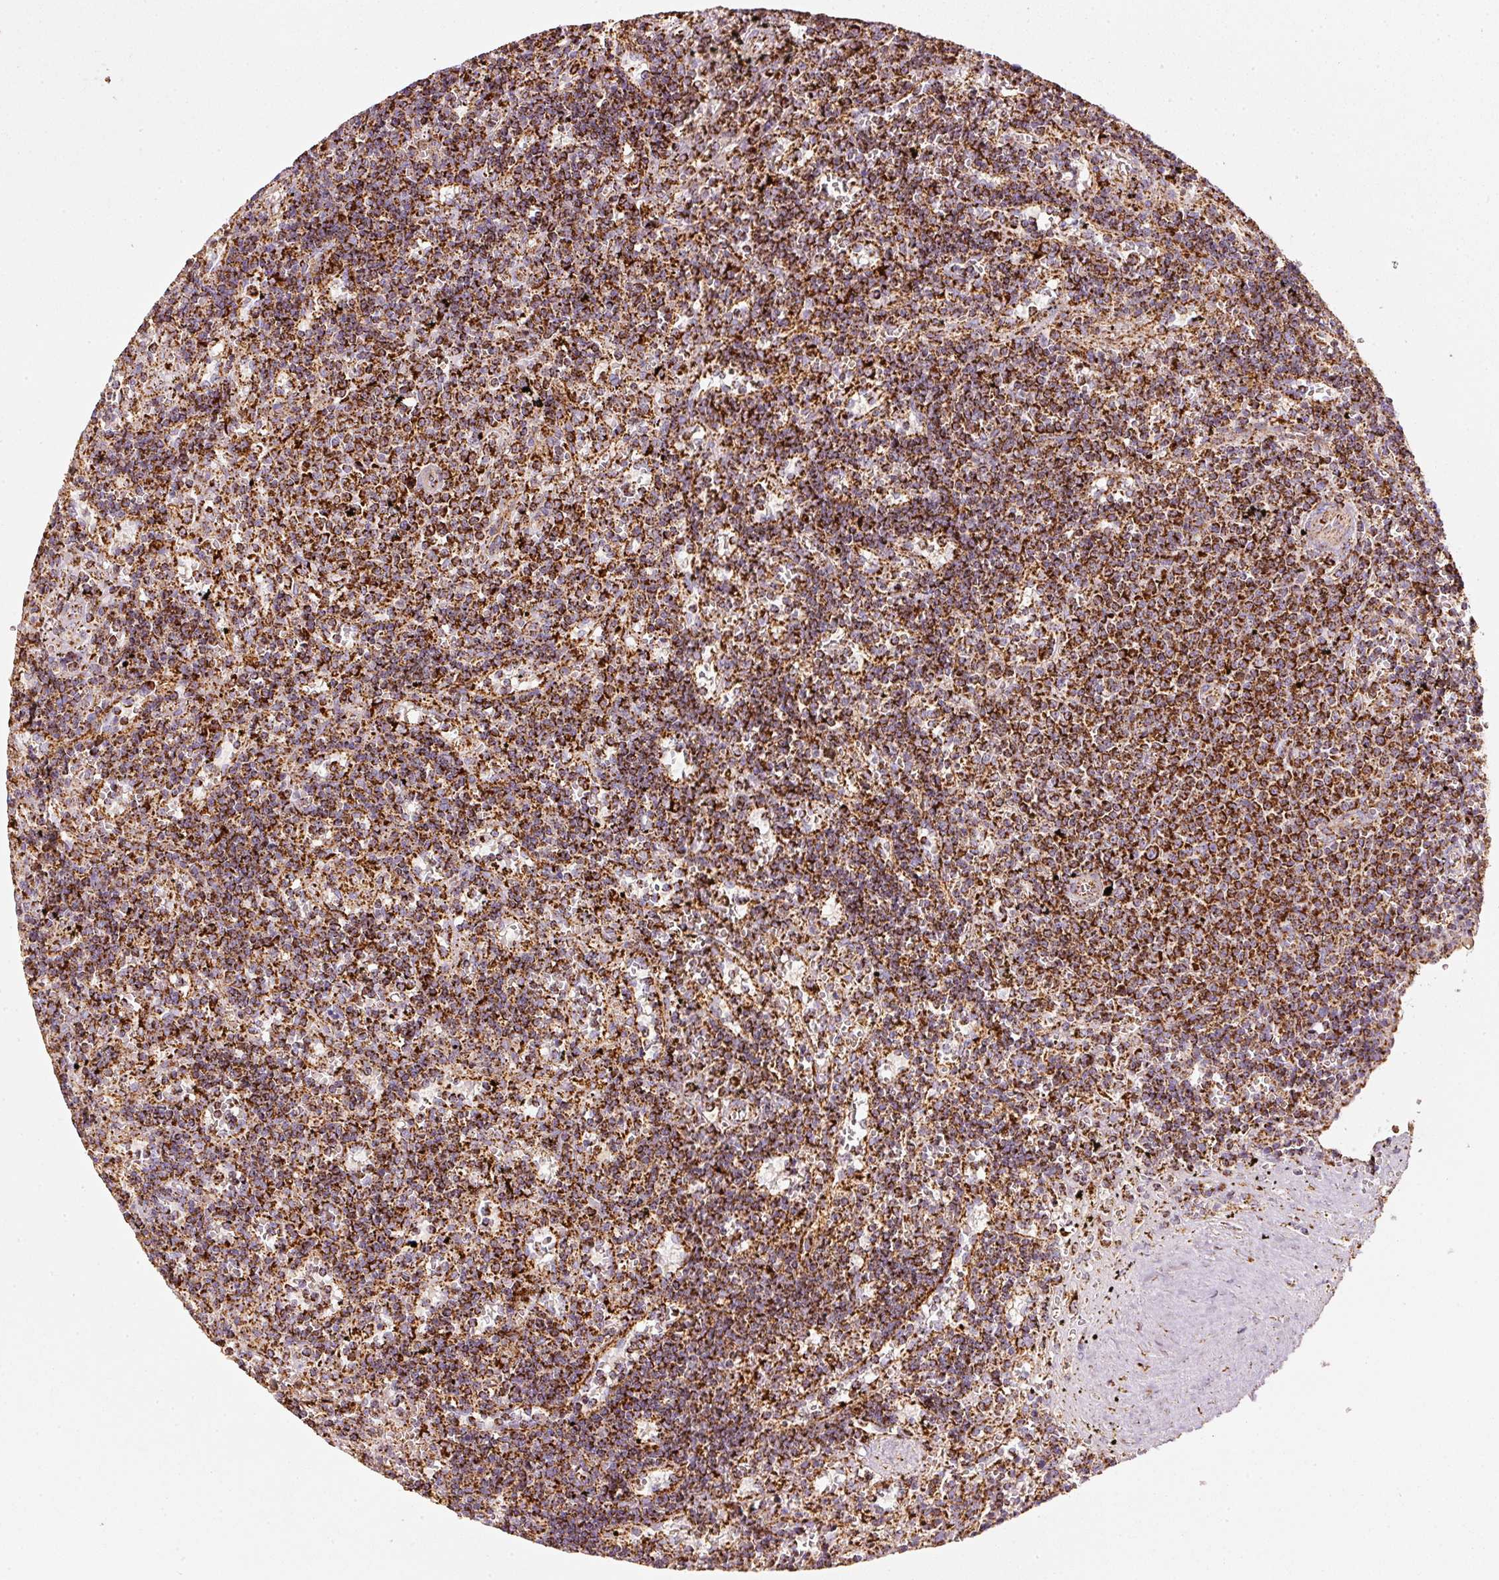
{"staining": {"intensity": "strong", "quantity": ">75%", "location": "cytoplasmic/membranous"}, "tissue": "lymphoma", "cell_type": "Tumor cells", "image_type": "cancer", "snomed": [{"axis": "morphology", "description": "Malignant lymphoma, non-Hodgkin's type, Low grade"}, {"axis": "topography", "description": "Spleen"}], "caption": "This is an image of IHC staining of low-grade malignant lymphoma, non-Hodgkin's type, which shows strong expression in the cytoplasmic/membranous of tumor cells.", "gene": "UQCRC1", "patient": {"sex": "male", "age": 60}}